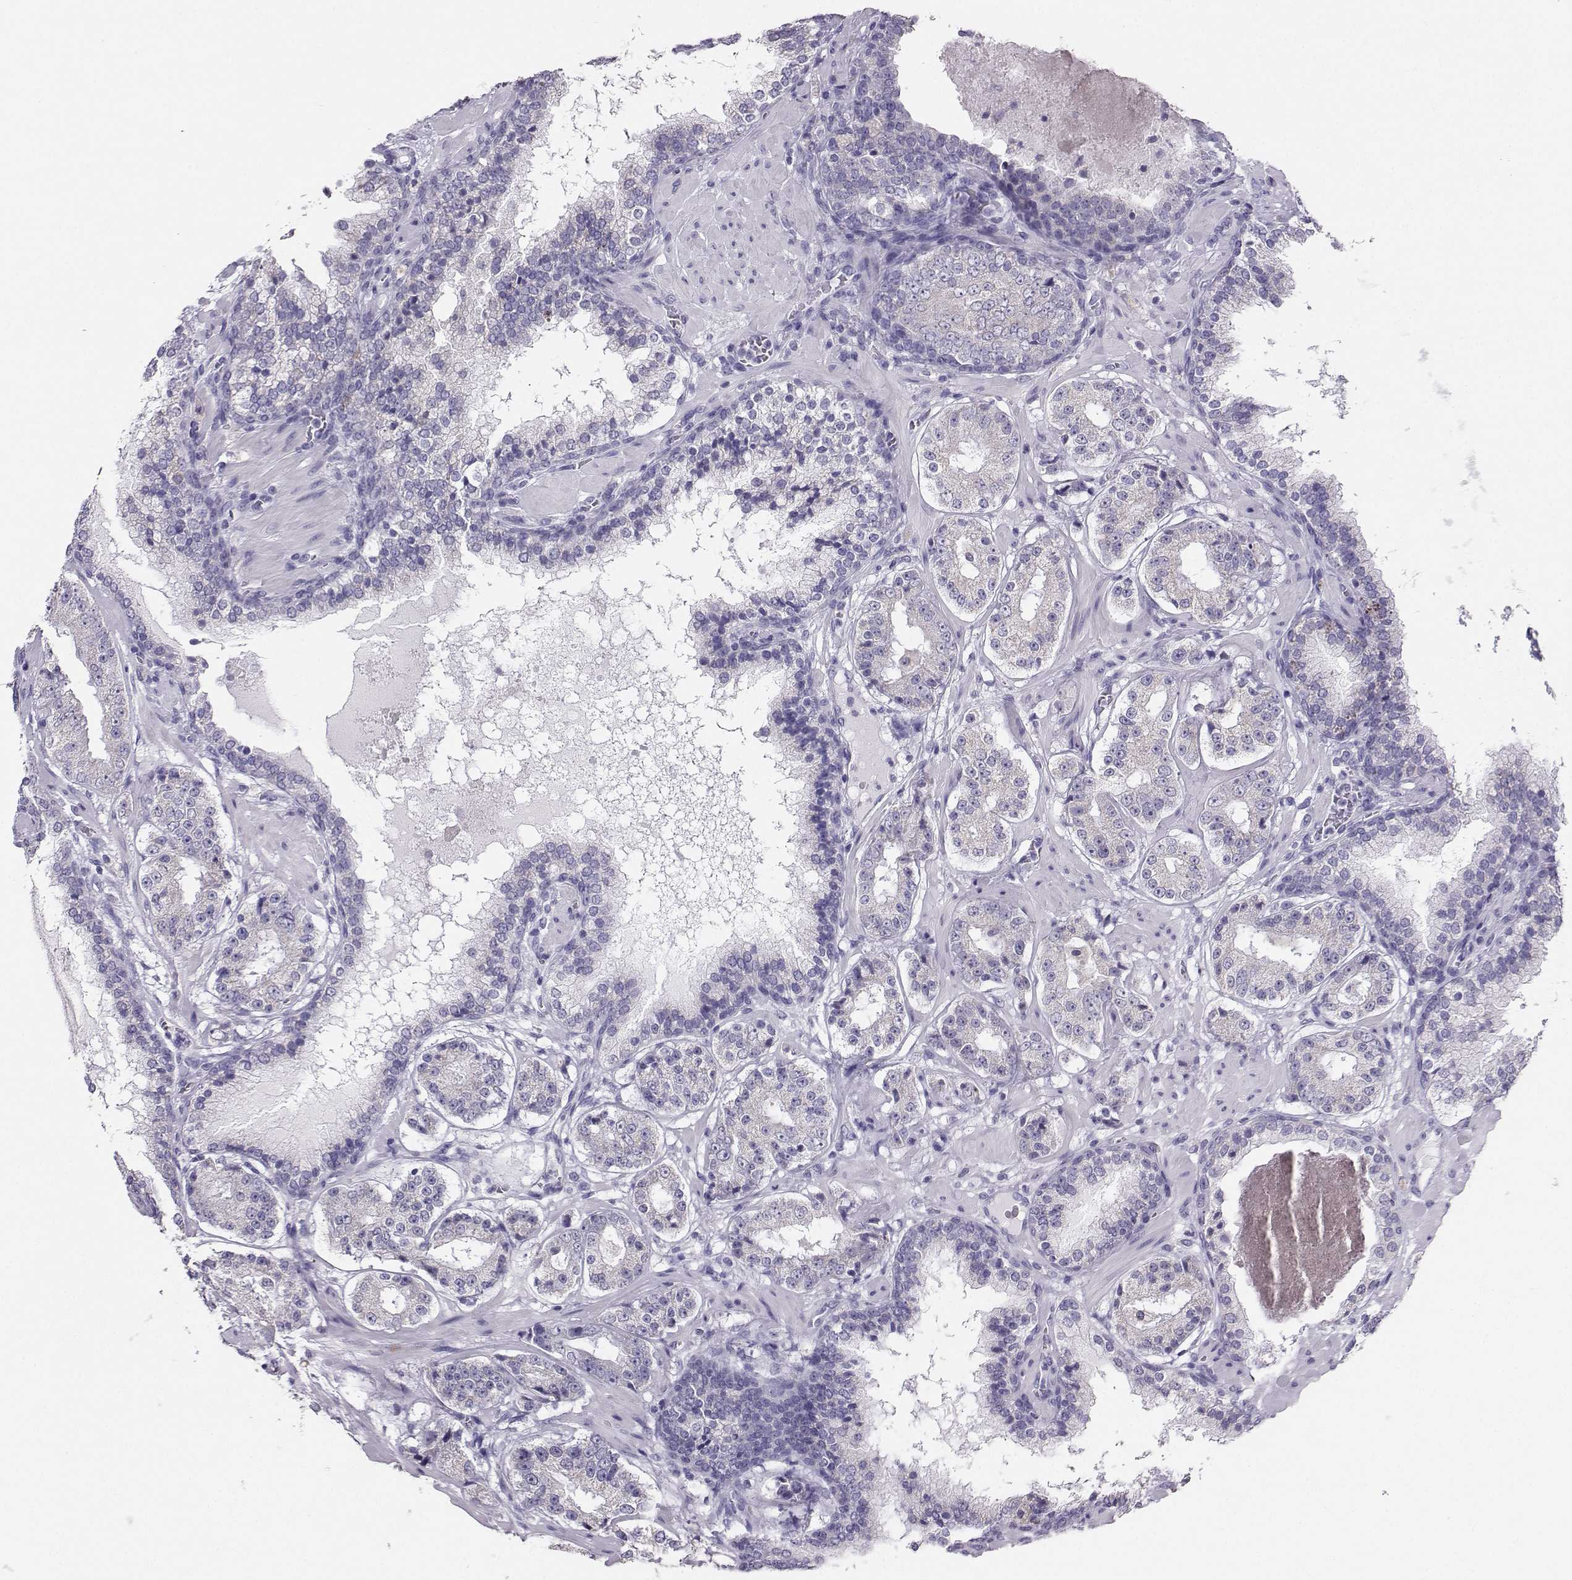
{"staining": {"intensity": "negative", "quantity": "none", "location": "none"}, "tissue": "prostate cancer", "cell_type": "Tumor cells", "image_type": "cancer", "snomed": [{"axis": "morphology", "description": "Adenocarcinoma, Low grade"}, {"axis": "topography", "description": "Prostate"}], "caption": "High magnification brightfield microscopy of adenocarcinoma (low-grade) (prostate) stained with DAB (brown) and counterstained with hematoxylin (blue): tumor cells show no significant expression. Brightfield microscopy of immunohistochemistry stained with DAB (brown) and hematoxylin (blue), captured at high magnification.", "gene": "AVP", "patient": {"sex": "male", "age": 60}}